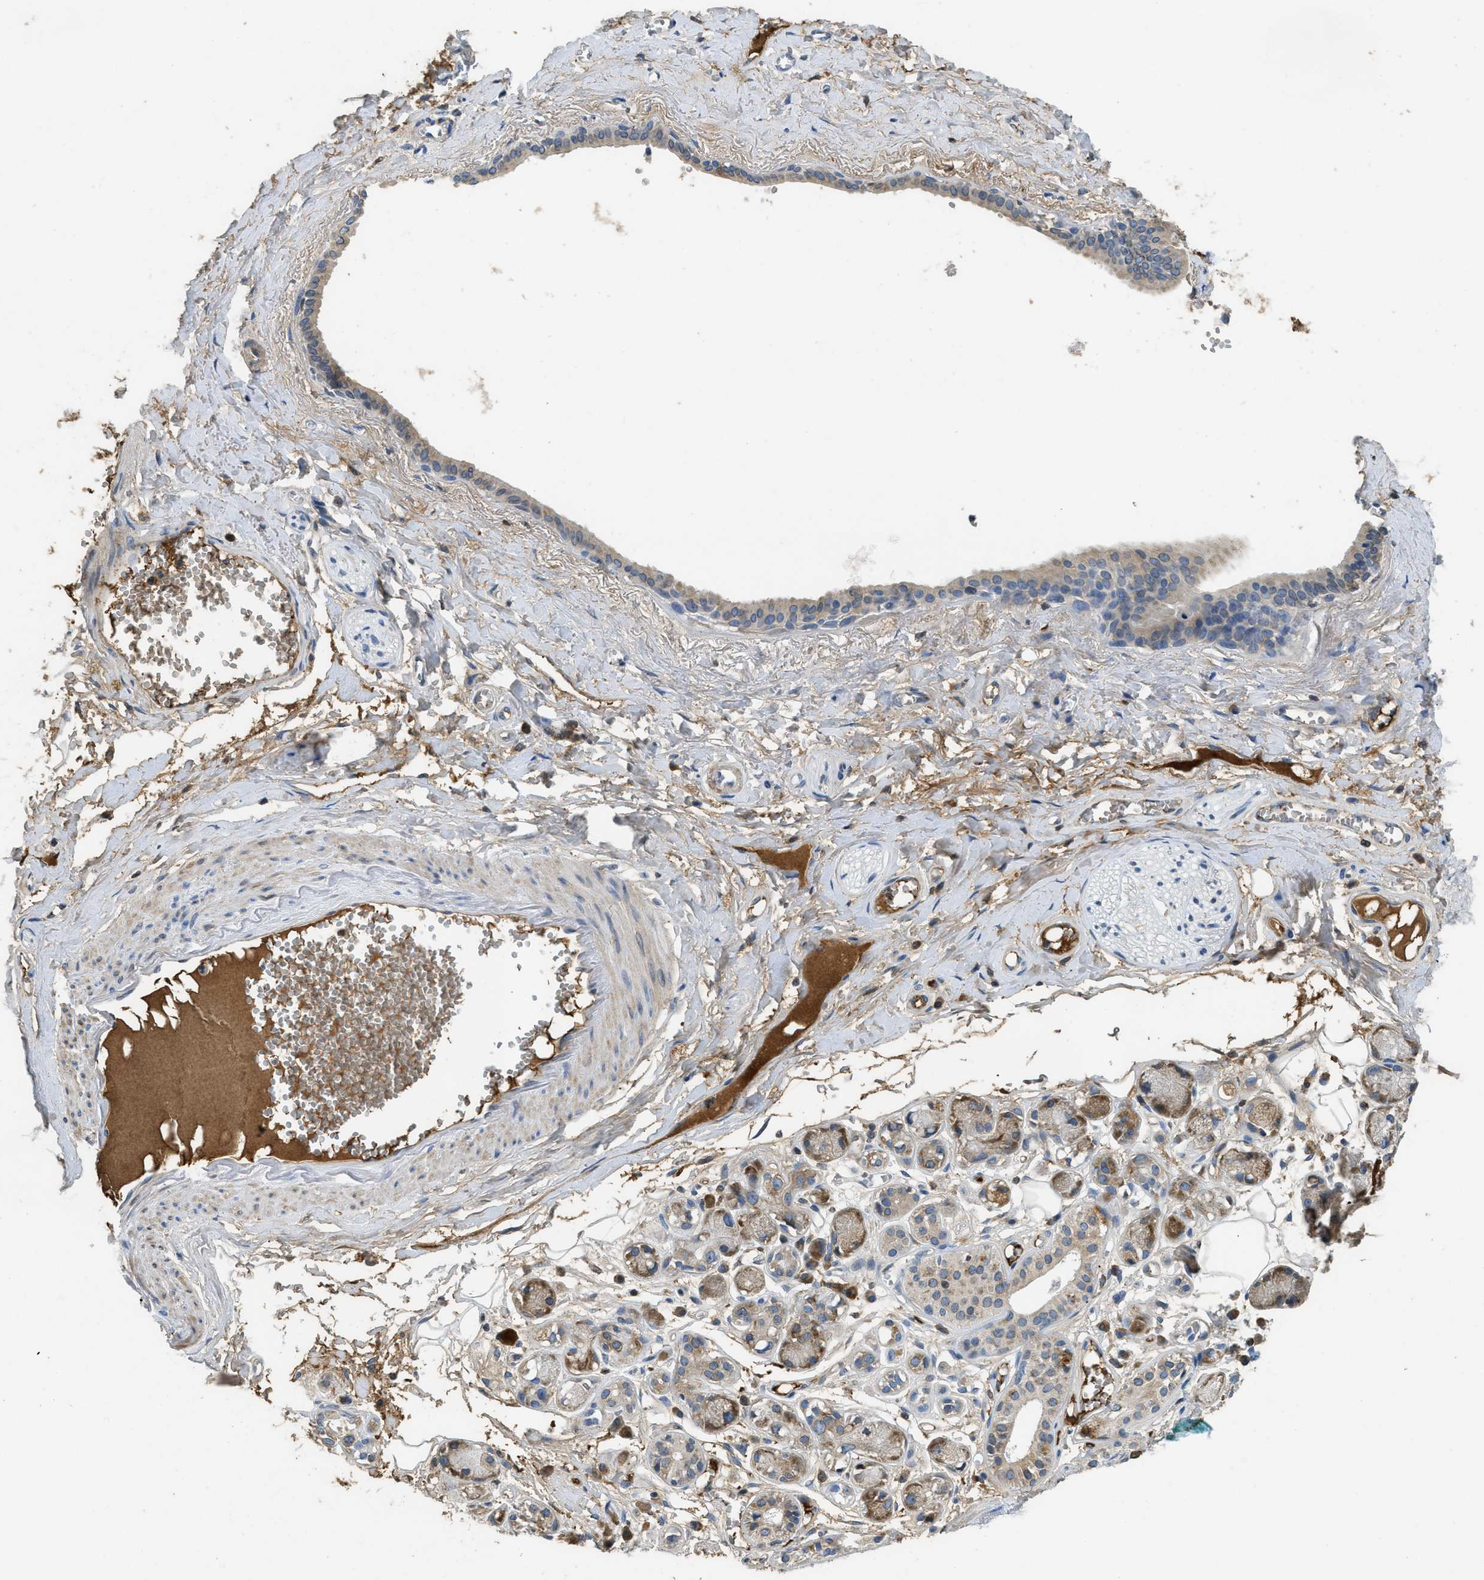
{"staining": {"intensity": "negative", "quantity": "none", "location": "none"}, "tissue": "adipose tissue", "cell_type": "Adipocytes", "image_type": "normal", "snomed": [{"axis": "morphology", "description": "Normal tissue, NOS"}, {"axis": "morphology", "description": "Inflammation, NOS"}, {"axis": "topography", "description": "Salivary gland"}, {"axis": "topography", "description": "Peripheral nerve tissue"}], "caption": "The image reveals no staining of adipocytes in unremarkable adipose tissue. (DAB (3,3'-diaminobenzidine) immunohistochemistry, high magnification).", "gene": "MPDU1", "patient": {"sex": "female", "age": 75}}